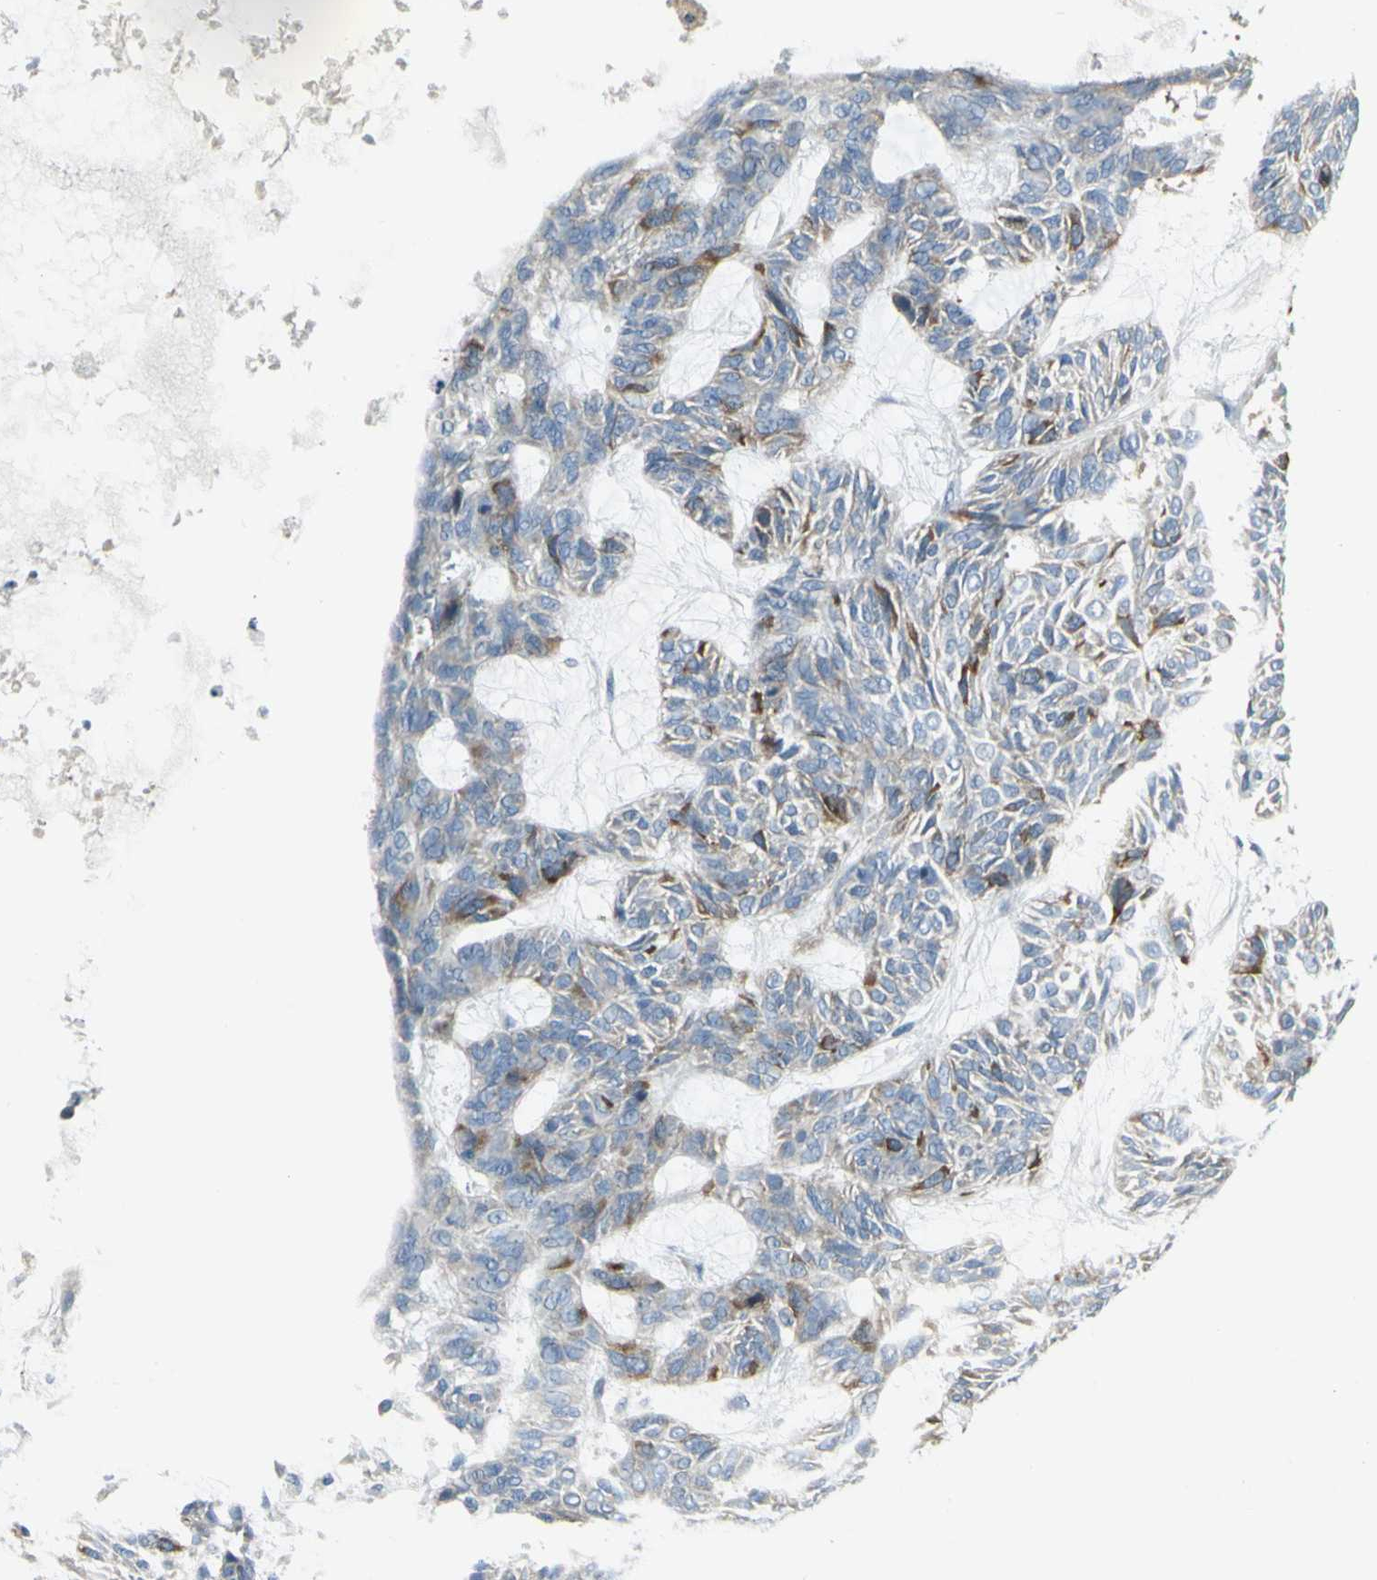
{"staining": {"intensity": "moderate", "quantity": "25%-75%", "location": "cytoplasmic/membranous"}, "tissue": "skin cancer", "cell_type": "Tumor cells", "image_type": "cancer", "snomed": [{"axis": "morphology", "description": "Basal cell carcinoma"}, {"axis": "topography", "description": "Skin"}], "caption": "Moderate cytoplasmic/membranous positivity is appreciated in about 25%-75% of tumor cells in skin cancer (basal cell carcinoma). (Brightfield microscopy of DAB IHC at high magnification).", "gene": "CCNB2", "patient": {"sex": "male", "age": 87}}